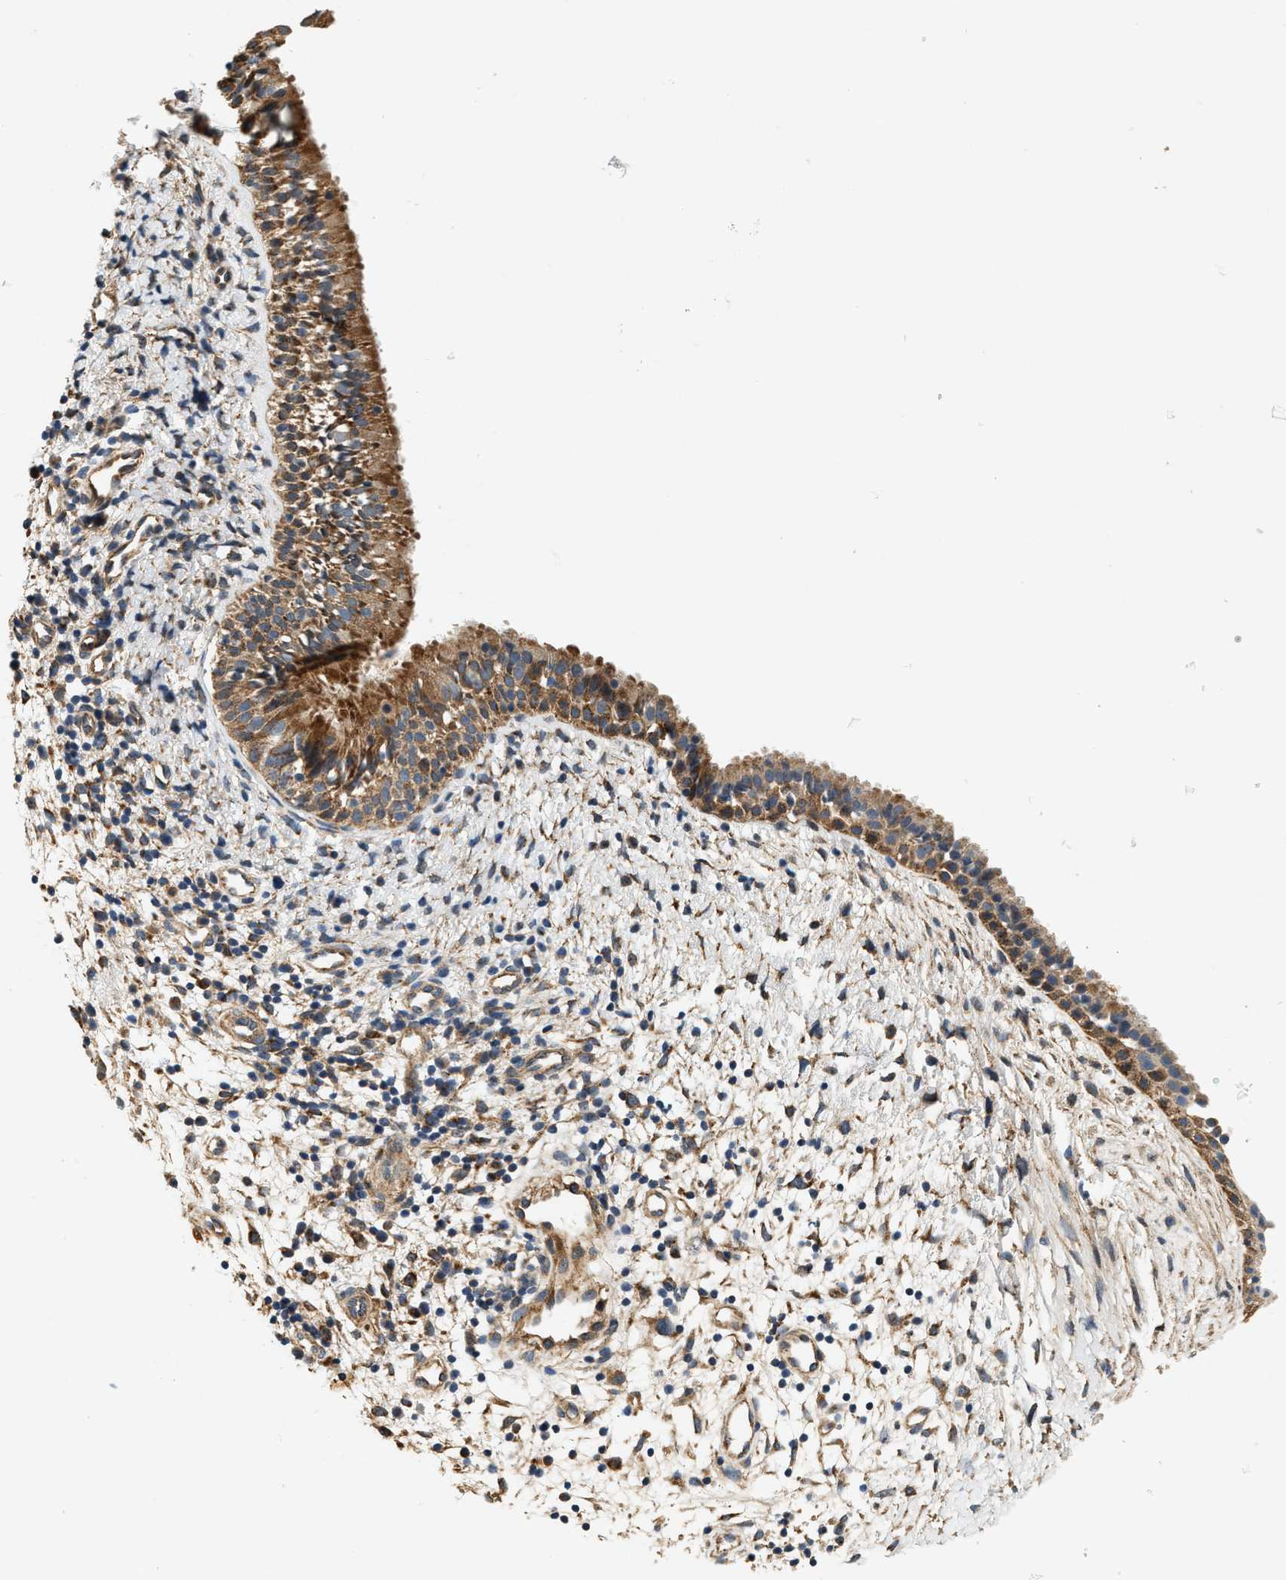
{"staining": {"intensity": "moderate", "quantity": ">75%", "location": "cytoplasmic/membranous"}, "tissue": "nasopharynx", "cell_type": "Respiratory epithelial cells", "image_type": "normal", "snomed": [{"axis": "morphology", "description": "Normal tissue, NOS"}, {"axis": "topography", "description": "Nasopharynx"}], "caption": "A photomicrograph showing moderate cytoplasmic/membranous positivity in approximately >75% of respiratory epithelial cells in normal nasopharynx, as visualized by brown immunohistochemical staining.", "gene": "DUSP10", "patient": {"sex": "male", "age": 22}}